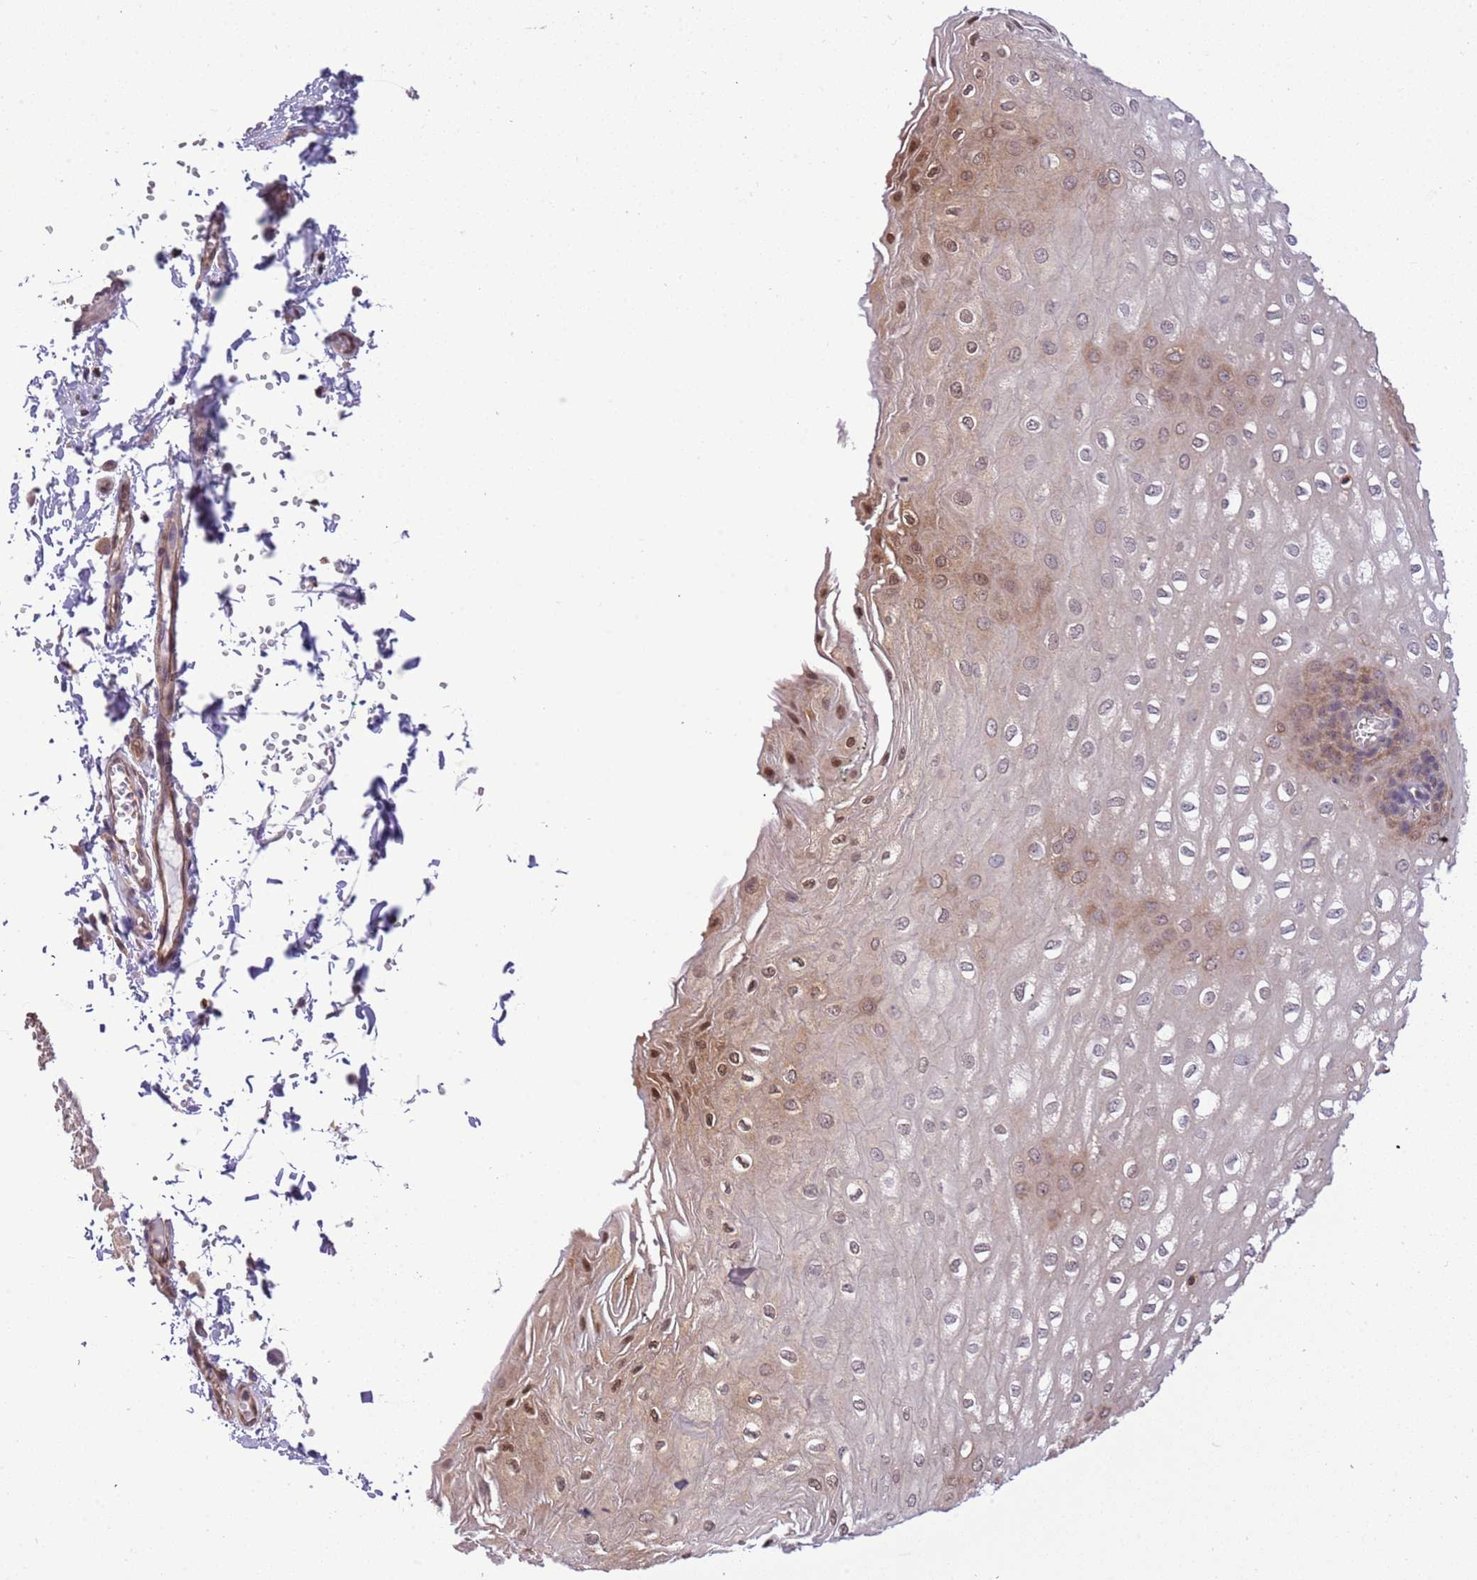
{"staining": {"intensity": "moderate", "quantity": "25%-75%", "location": "cytoplasmic/membranous"}, "tissue": "esophagus", "cell_type": "Squamous epithelial cells", "image_type": "normal", "snomed": [{"axis": "morphology", "description": "Normal tissue, NOS"}, {"axis": "topography", "description": "Esophagus"}], "caption": "Brown immunohistochemical staining in benign esophagus demonstrates moderate cytoplasmic/membranous expression in approximately 25%-75% of squamous epithelial cells.", "gene": "STIP1", "patient": {"sex": "male", "age": 60}}